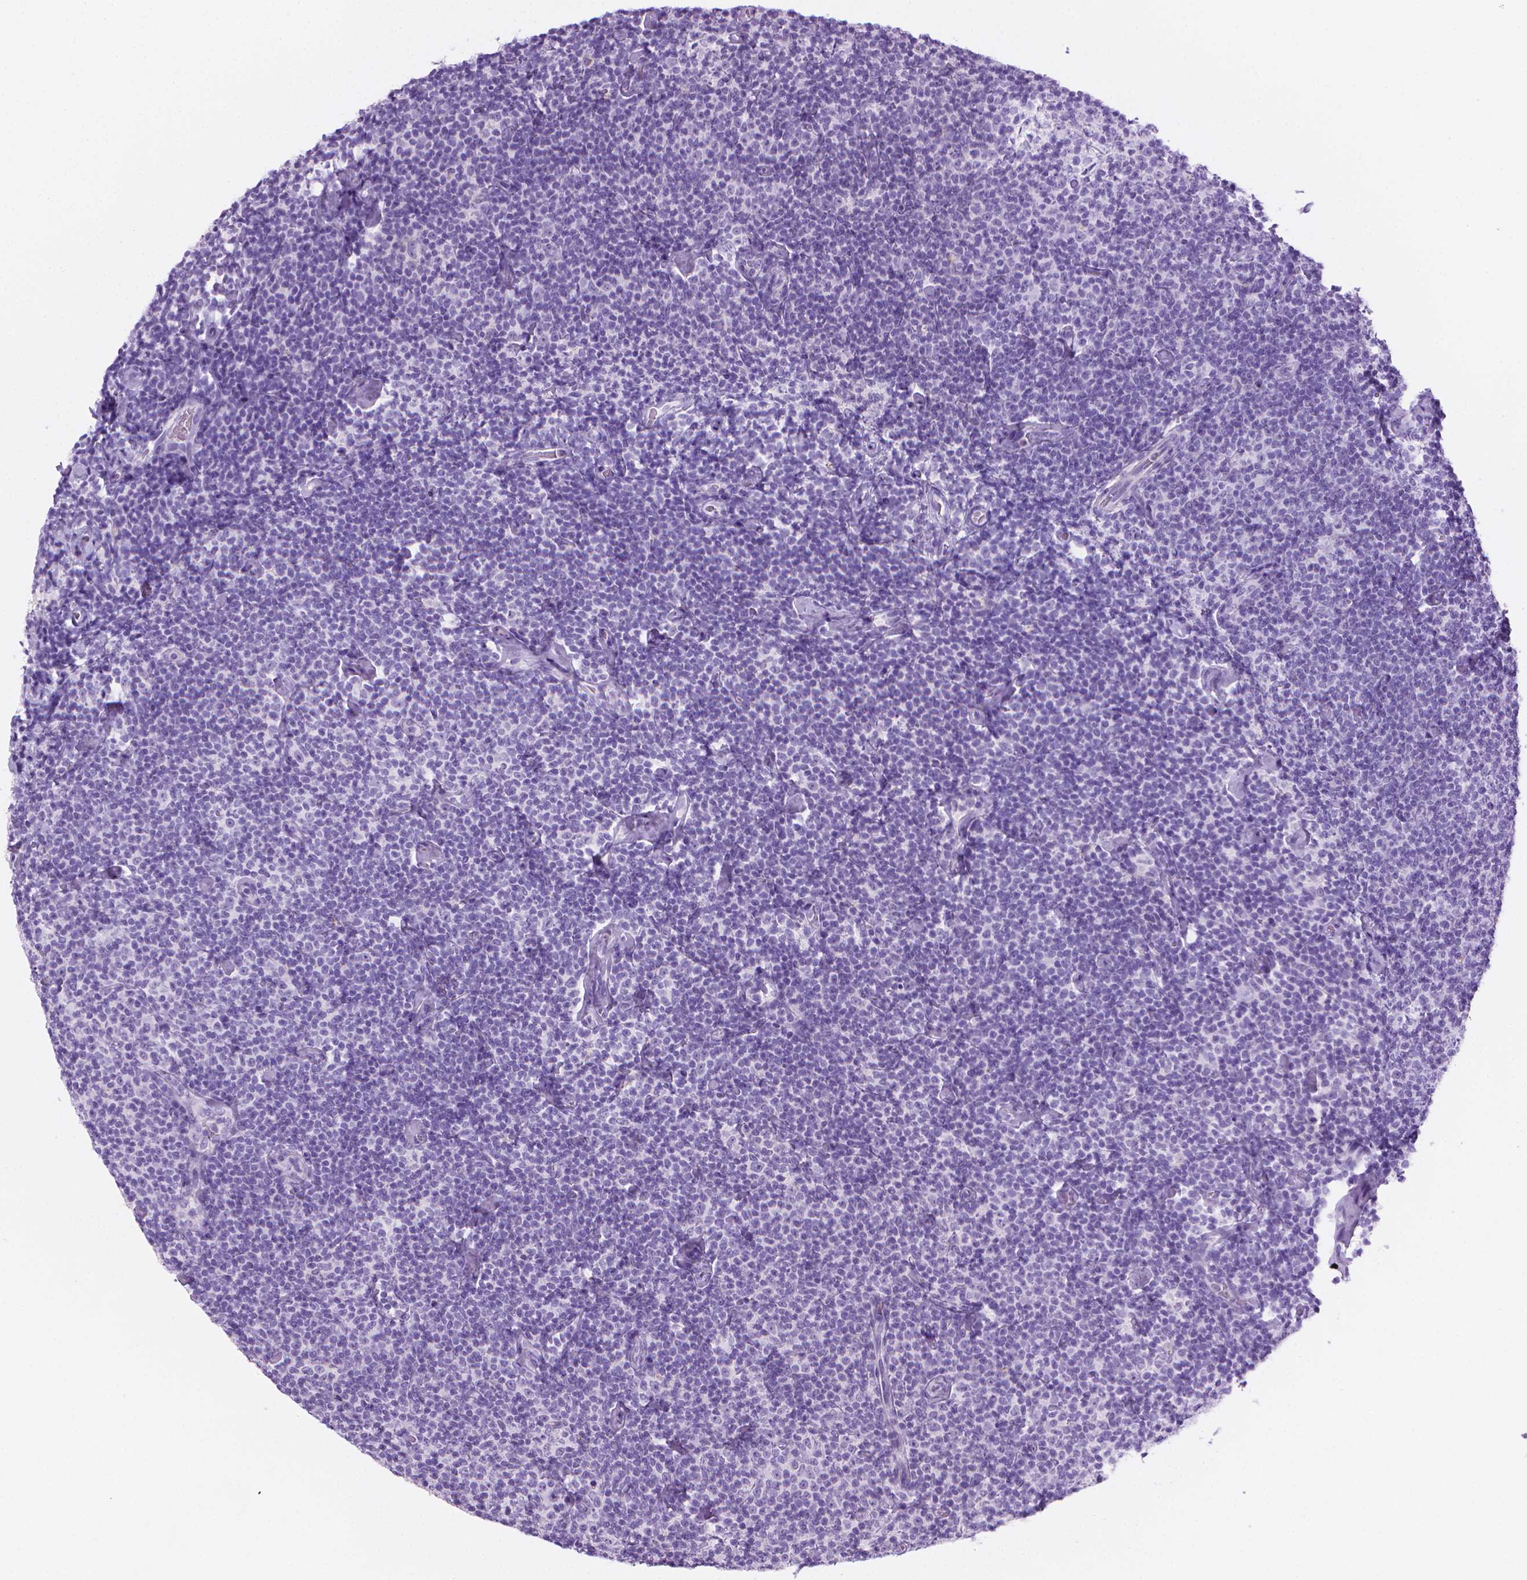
{"staining": {"intensity": "negative", "quantity": "none", "location": "none"}, "tissue": "lymphoma", "cell_type": "Tumor cells", "image_type": "cancer", "snomed": [{"axis": "morphology", "description": "Malignant lymphoma, non-Hodgkin's type, Low grade"}, {"axis": "topography", "description": "Lymph node"}], "caption": "The histopathology image displays no staining of tumor cells in low-grade malignant lymphoma, non-Hodgkin's type. Nuclei are stained in blue.", "gene": "TTC29", "patient": {"sex": "male", "age": 81}}